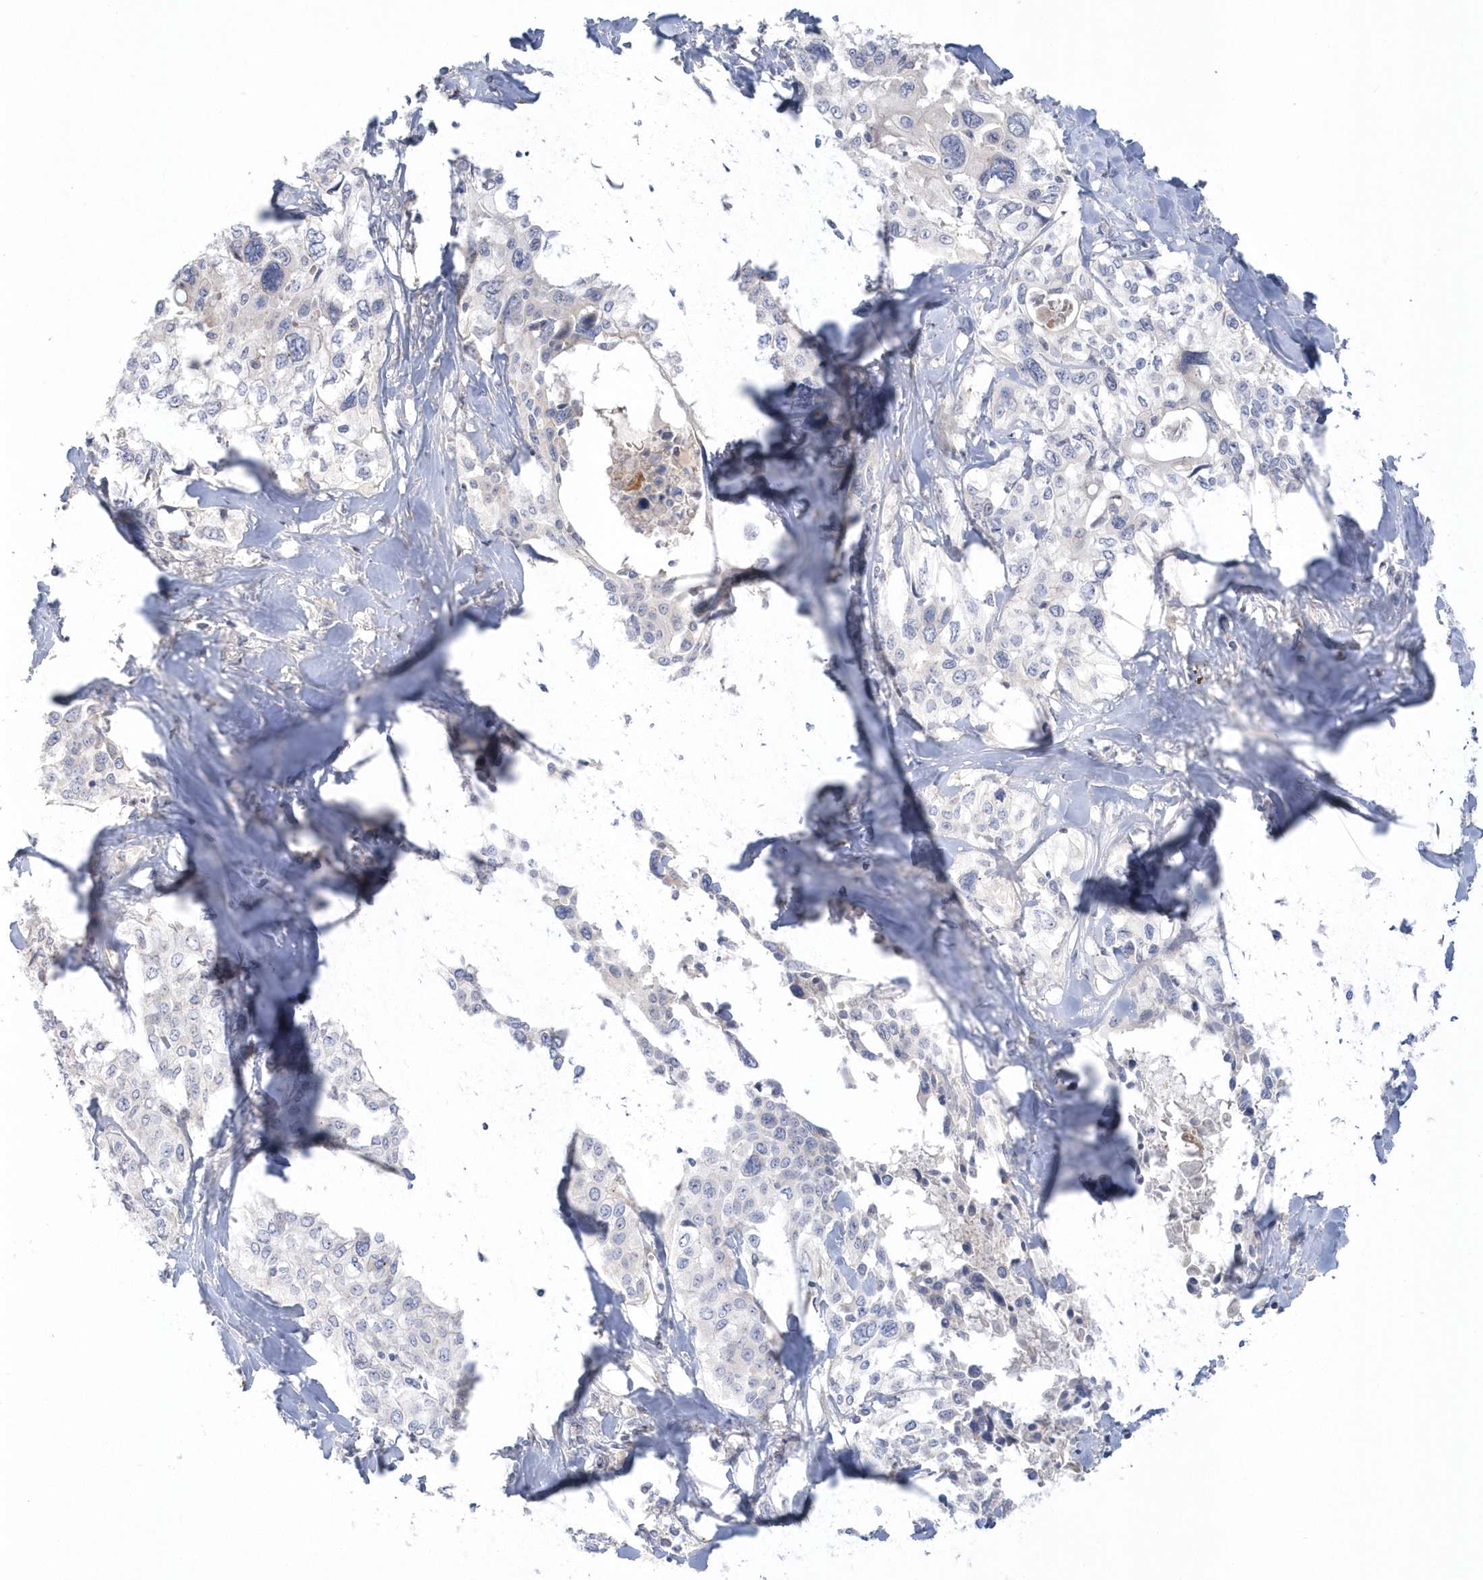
{"staining": {"intensity": "negative", "quantity": "none", "location": "none"}, "tissue": "cervical cancer", "cell_type": "Tumor cells", "image_type": "cancer", "snomed": [{"axis": "morphology", "description": "Squamous cell carcinoma, NOS"}, {"axis": "topography", "description": "Cervix"}], "caption": "Immunohistochemistry (IHC) histopathology image of human squamous cell carcinoma (cervical) stained for a protein (brown), which displays no positivity in tumor cells.", "gene": "SEMA3D", "patient": {"sex": "female", "age": 31}}